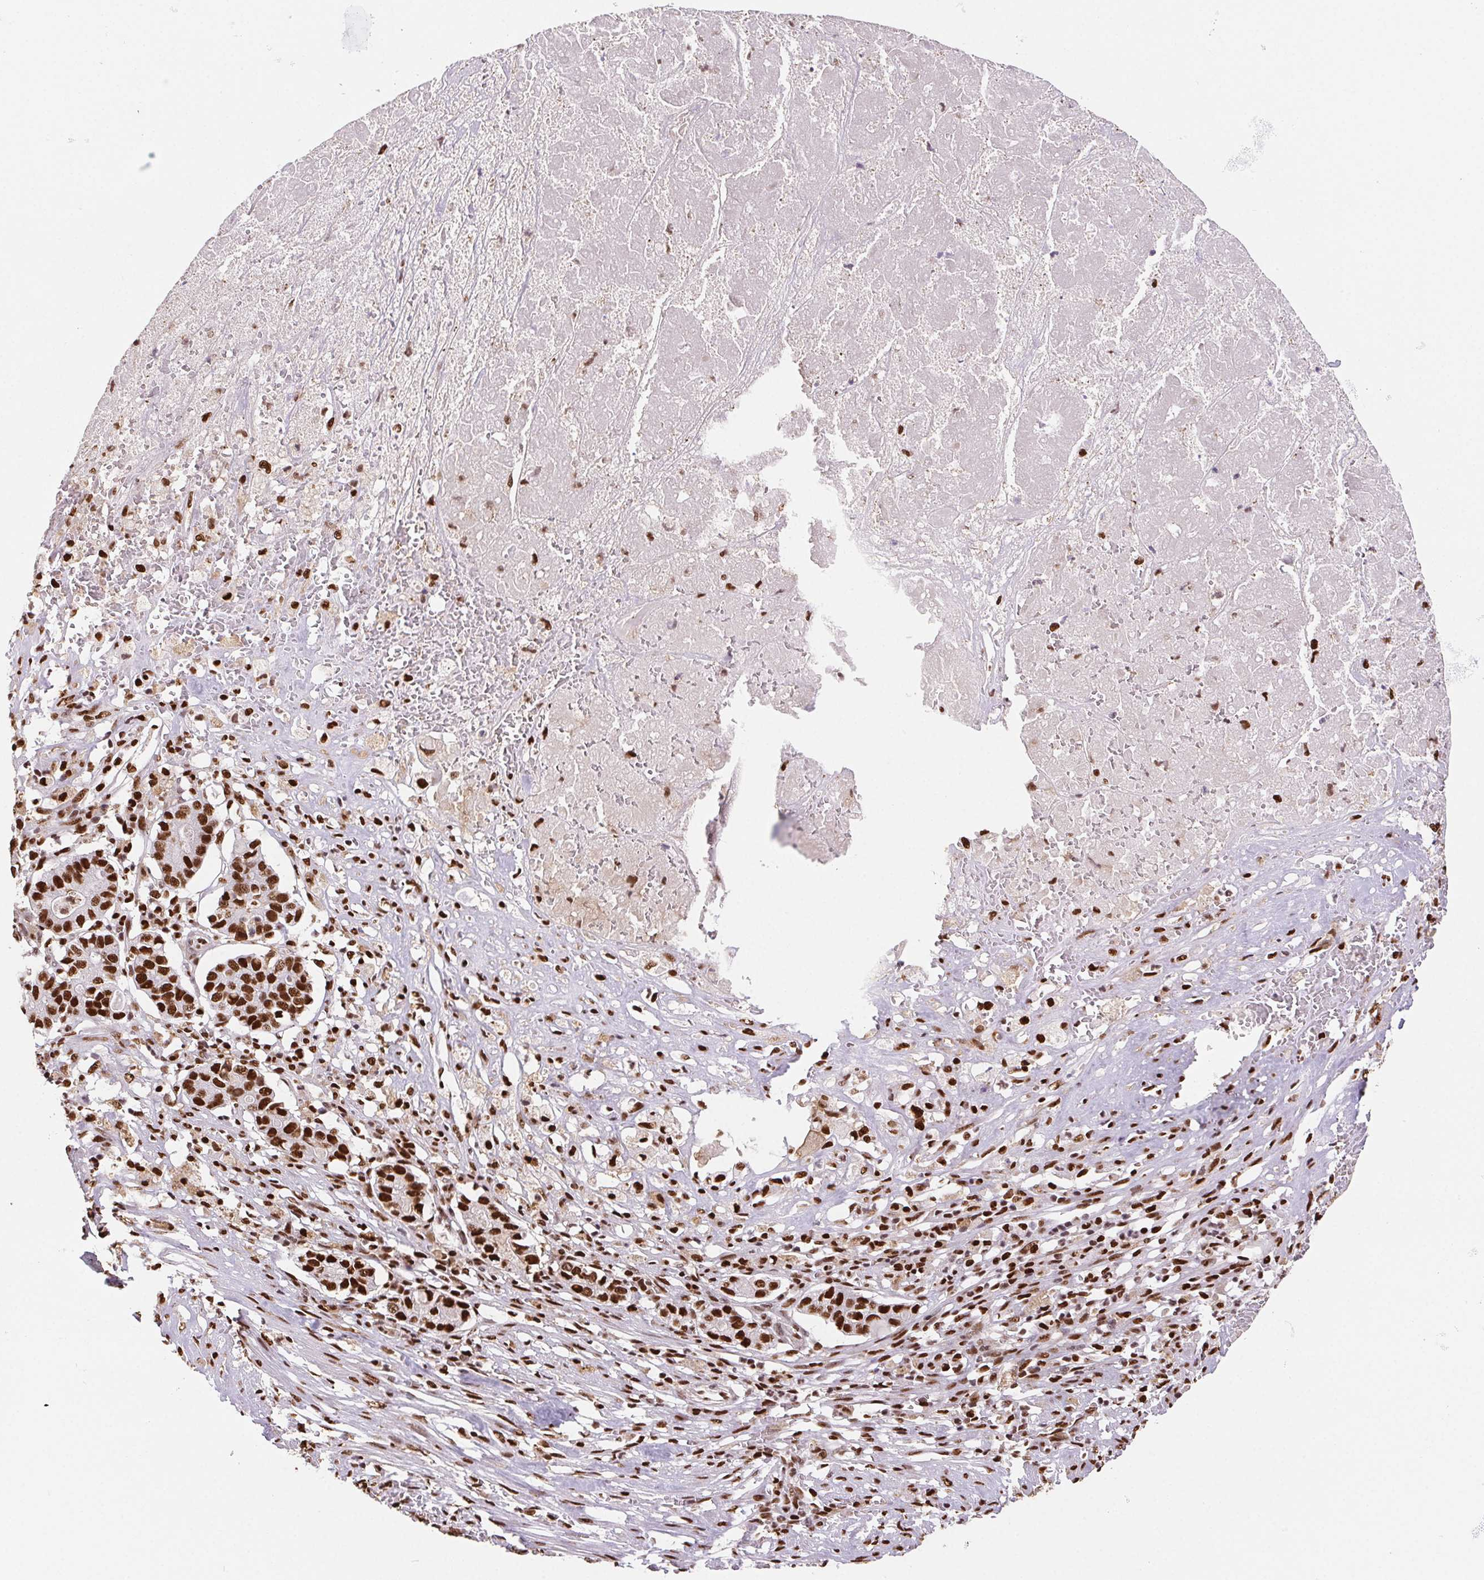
{"staining": {"intensity": "strong", "quantity": ">75%", "location": "nuclear"}, "tissue": "pancreatic cancer", "cell_type": "Tumor cells", "image_type": "cancer", "snomed": [{"axis": "morphology", "description": "Adenocarcinoma, NOS"}, {"axis": "topography", "description": "Pancreas"}], "caption": "The photomicrograph demonstrates immunohistochemical staining of pancreatic cancer. There is strong nuclear positivity is present in about >75% of tumor cells.", "gene": "SET", "patient": {"sex": "male", "age": 50}}